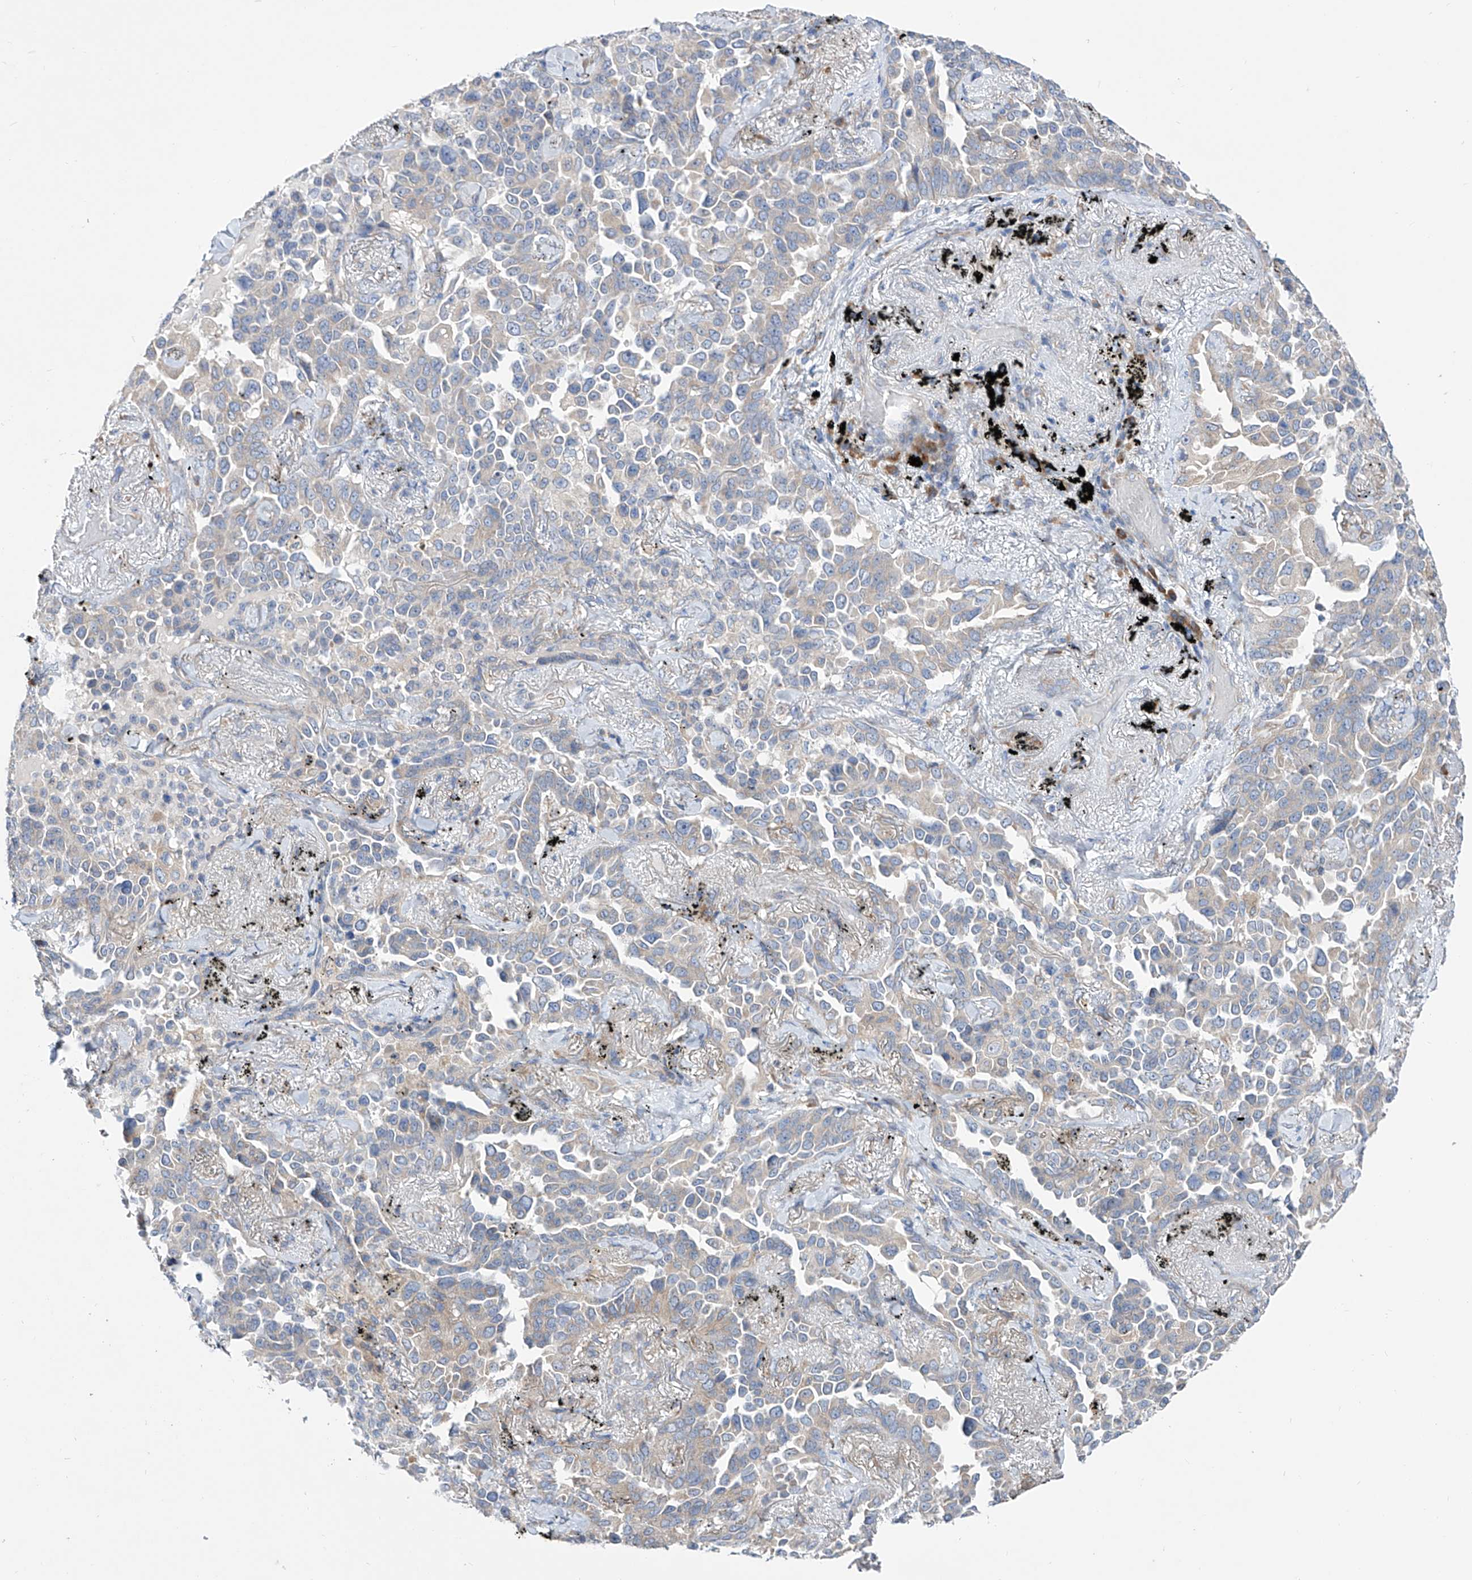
{"staining": {"intensity": "weak", "quantity": "<25%", "location": "cytoplasmic/membranous"}, "tissue": "lung cancer", "cell_type": "Tumor cells", "image_type": "cancer", "snomed": [{"axis": "morphology", "description": "Adenocarcinoma, NOS"}, {"axis": "topography", "description": "Lung"}], "caption": "A histopathology image of lung adenocarcinoma stained for a protein exhibits no brown staining in tumor cells.", "gene": "UFL1", "patient": {"sex": "female", "age": 67}}